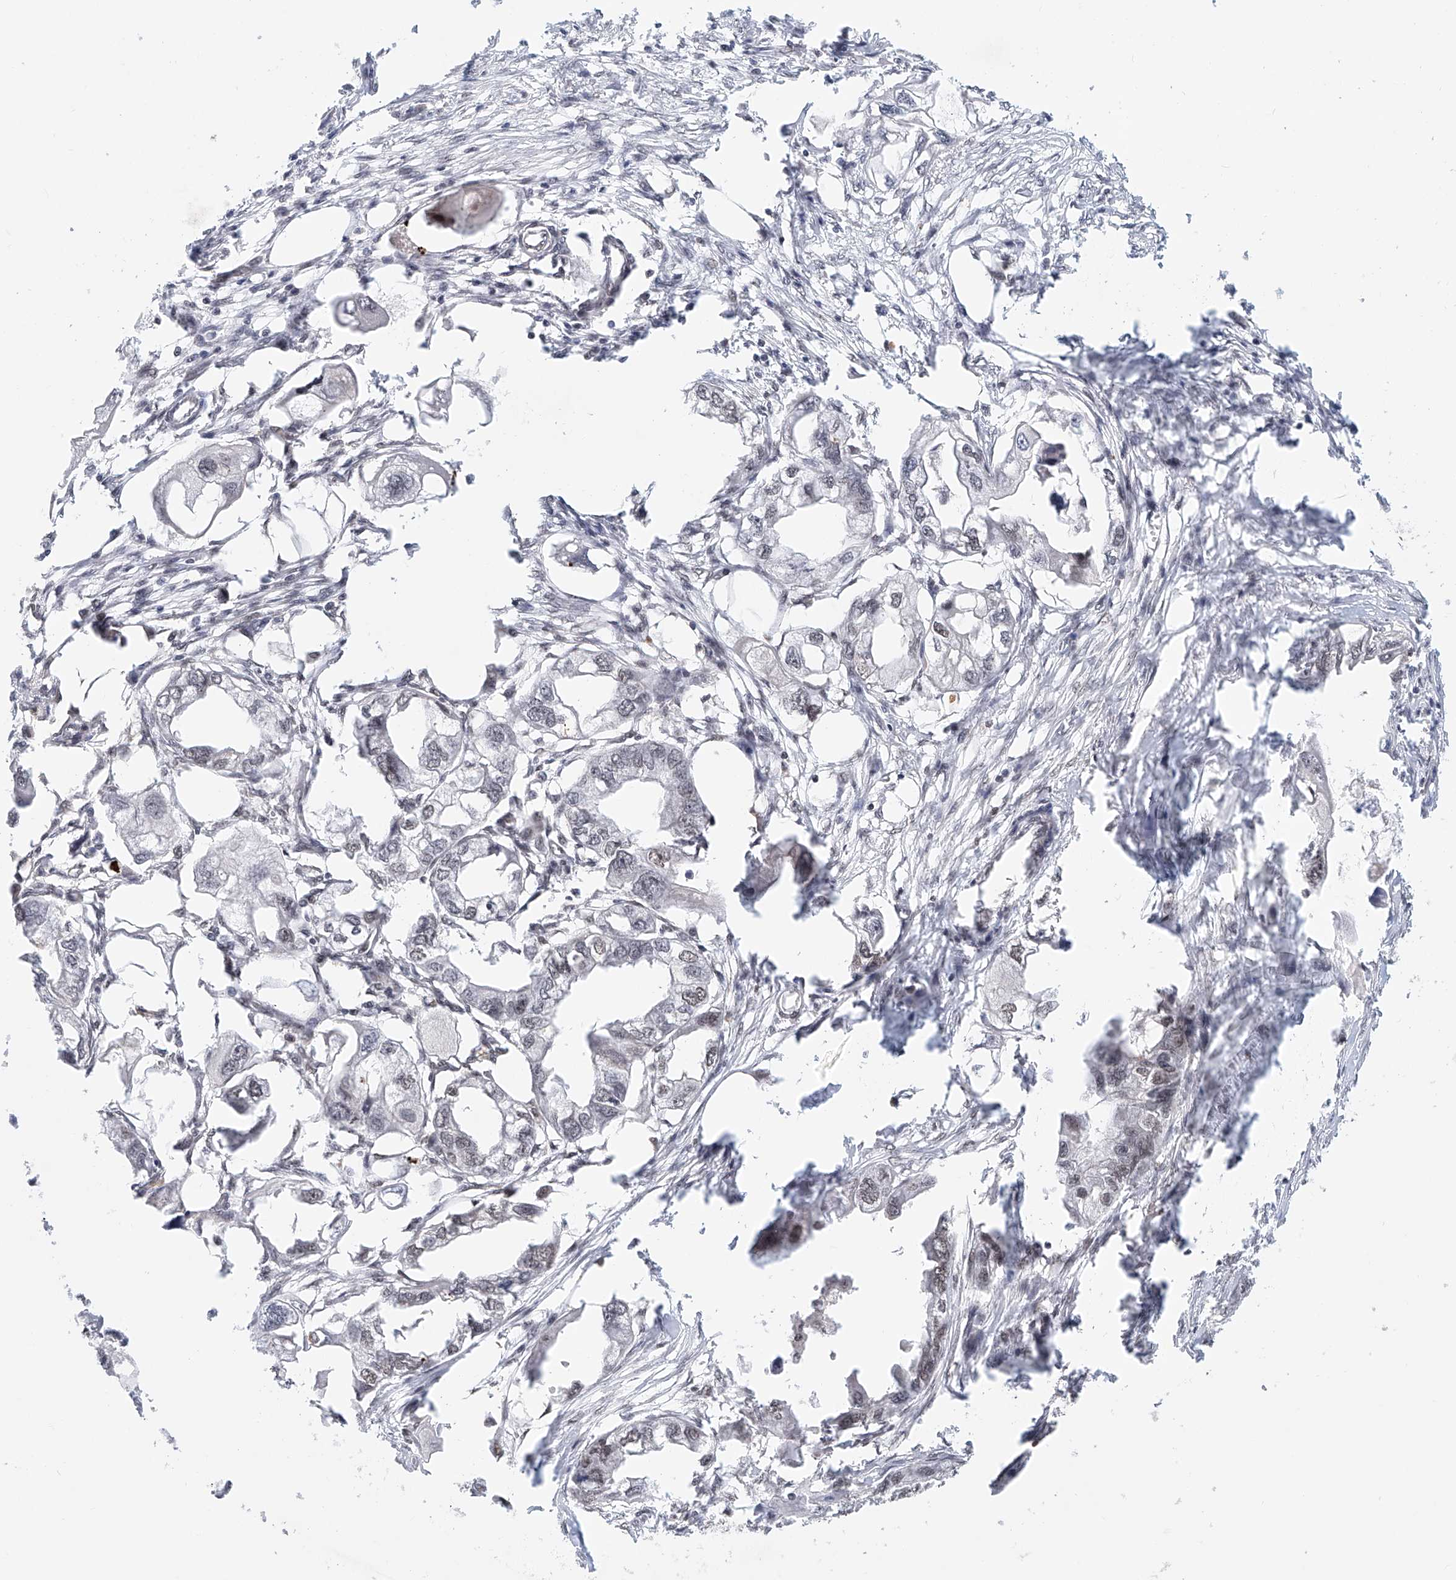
{"staining": {"intensity": "negative", "quantity": "none", "location": "none"}, "tissue": "endometrial cancer", "cell_type": "Tumor cells", "image_type": "cancer", "snomed": [{"axis": "morphology", "description": "Adenocarcinoma, NOS"}, {"axis": "morphology", "description": "Adenocarcinoma, metastatic, NOS"}, {"axis": "topography", "description": "Adipose tissue"}, {"axis": "topography", "description": "Endometrium"}], "caption": "A high-resolution photomicrograph shows IHC staining of adenocarcinoma (endometrial), which displays no significant positivity in tumor cells.", "gene": "ZNF470", "patient": {"sex": "female", "age": 67}}